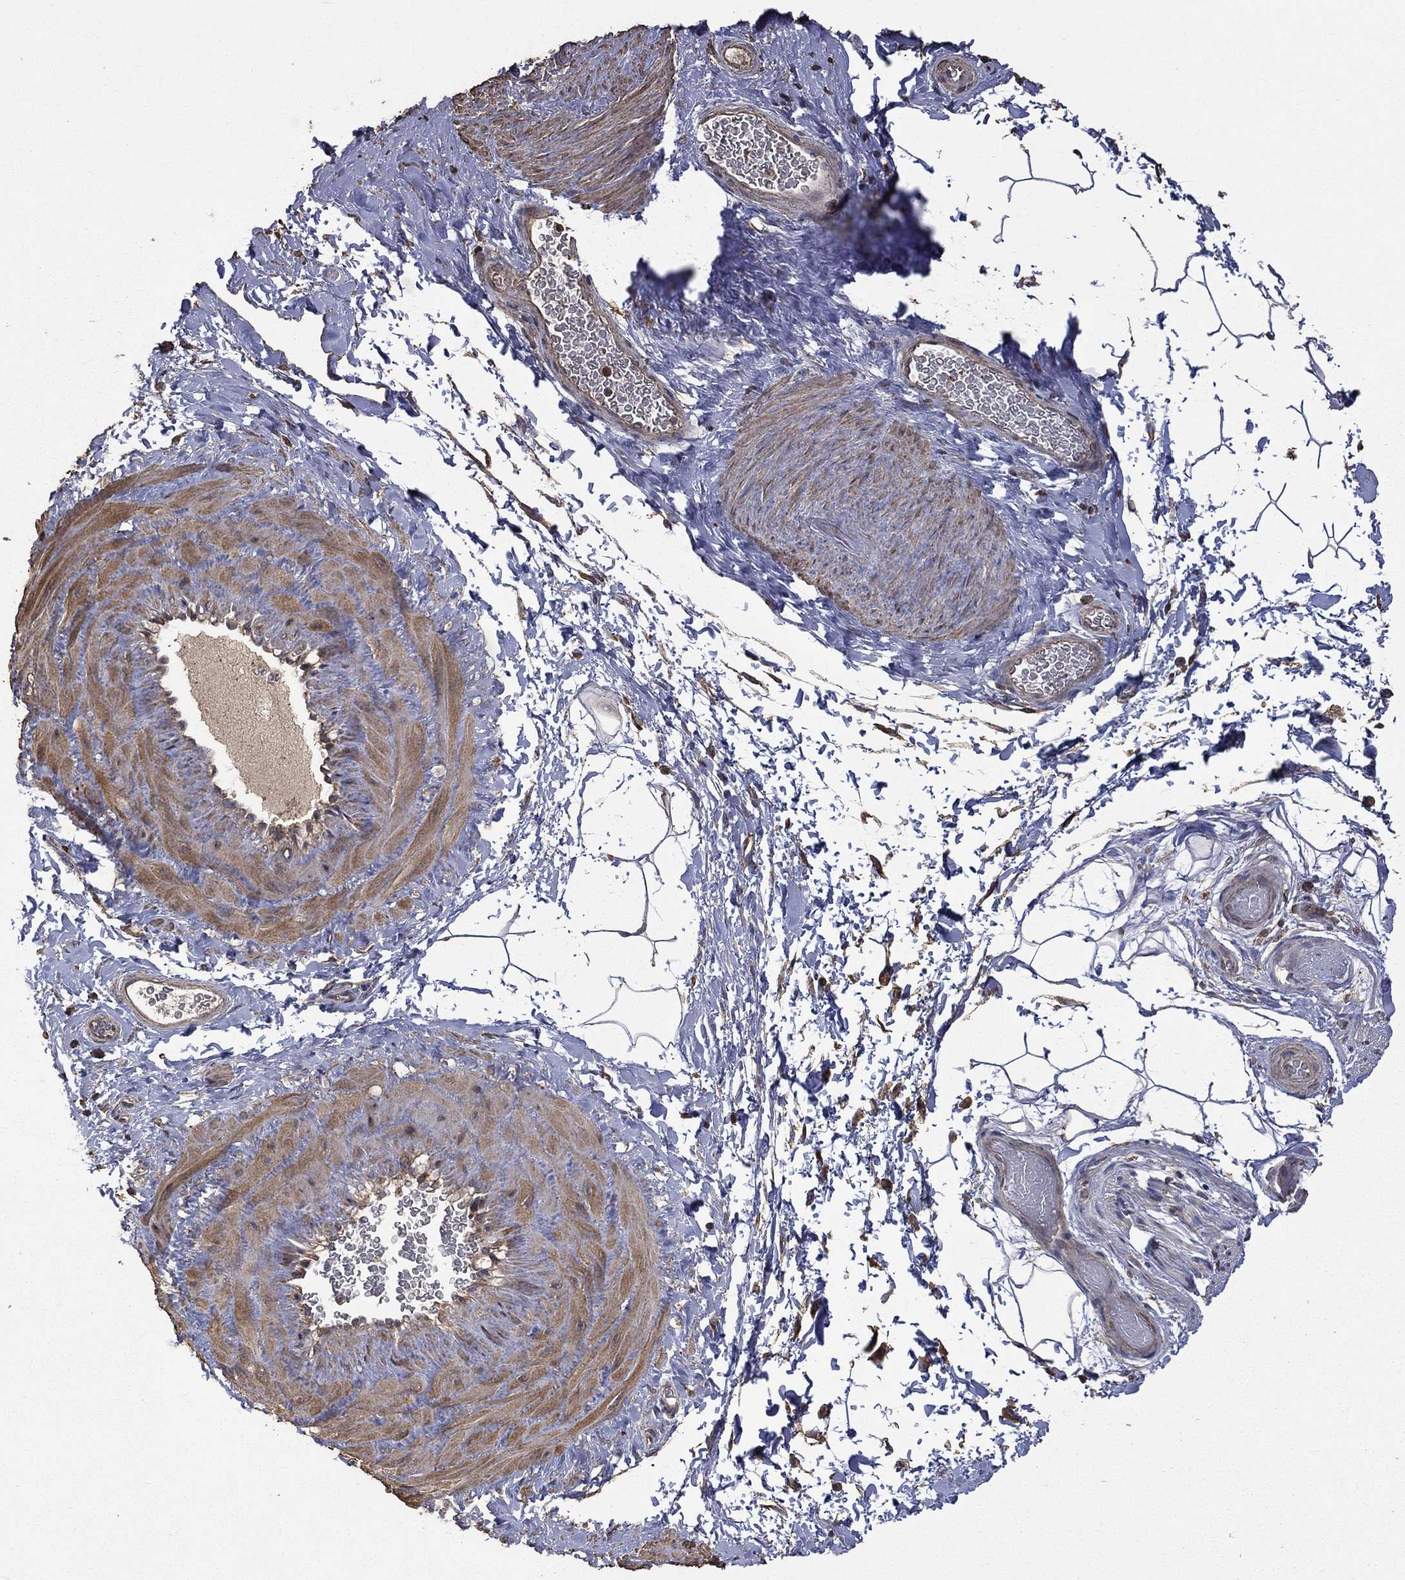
{"staining": {"intensity": "negative", "quantity": "none", "location": "none"}, "tissue": "adipose tissue", "cell_type": "Adipocytes", "image_type": "normal", "snomed": [{"axis": "morphology", "description": "Normal tissue, NOS"}, {"axis": "topography", "description": "Soft tissue"}, {"axis": "topography", "description": "Vascular tissue"}], "caption": "Immunohistochemistry histopathology image of normal adipose tissue stained for a protein (brown), which reveals no expression in adipocytes.", "gene": "METTL27", "patient": {"sex": "male", "age": 41}}